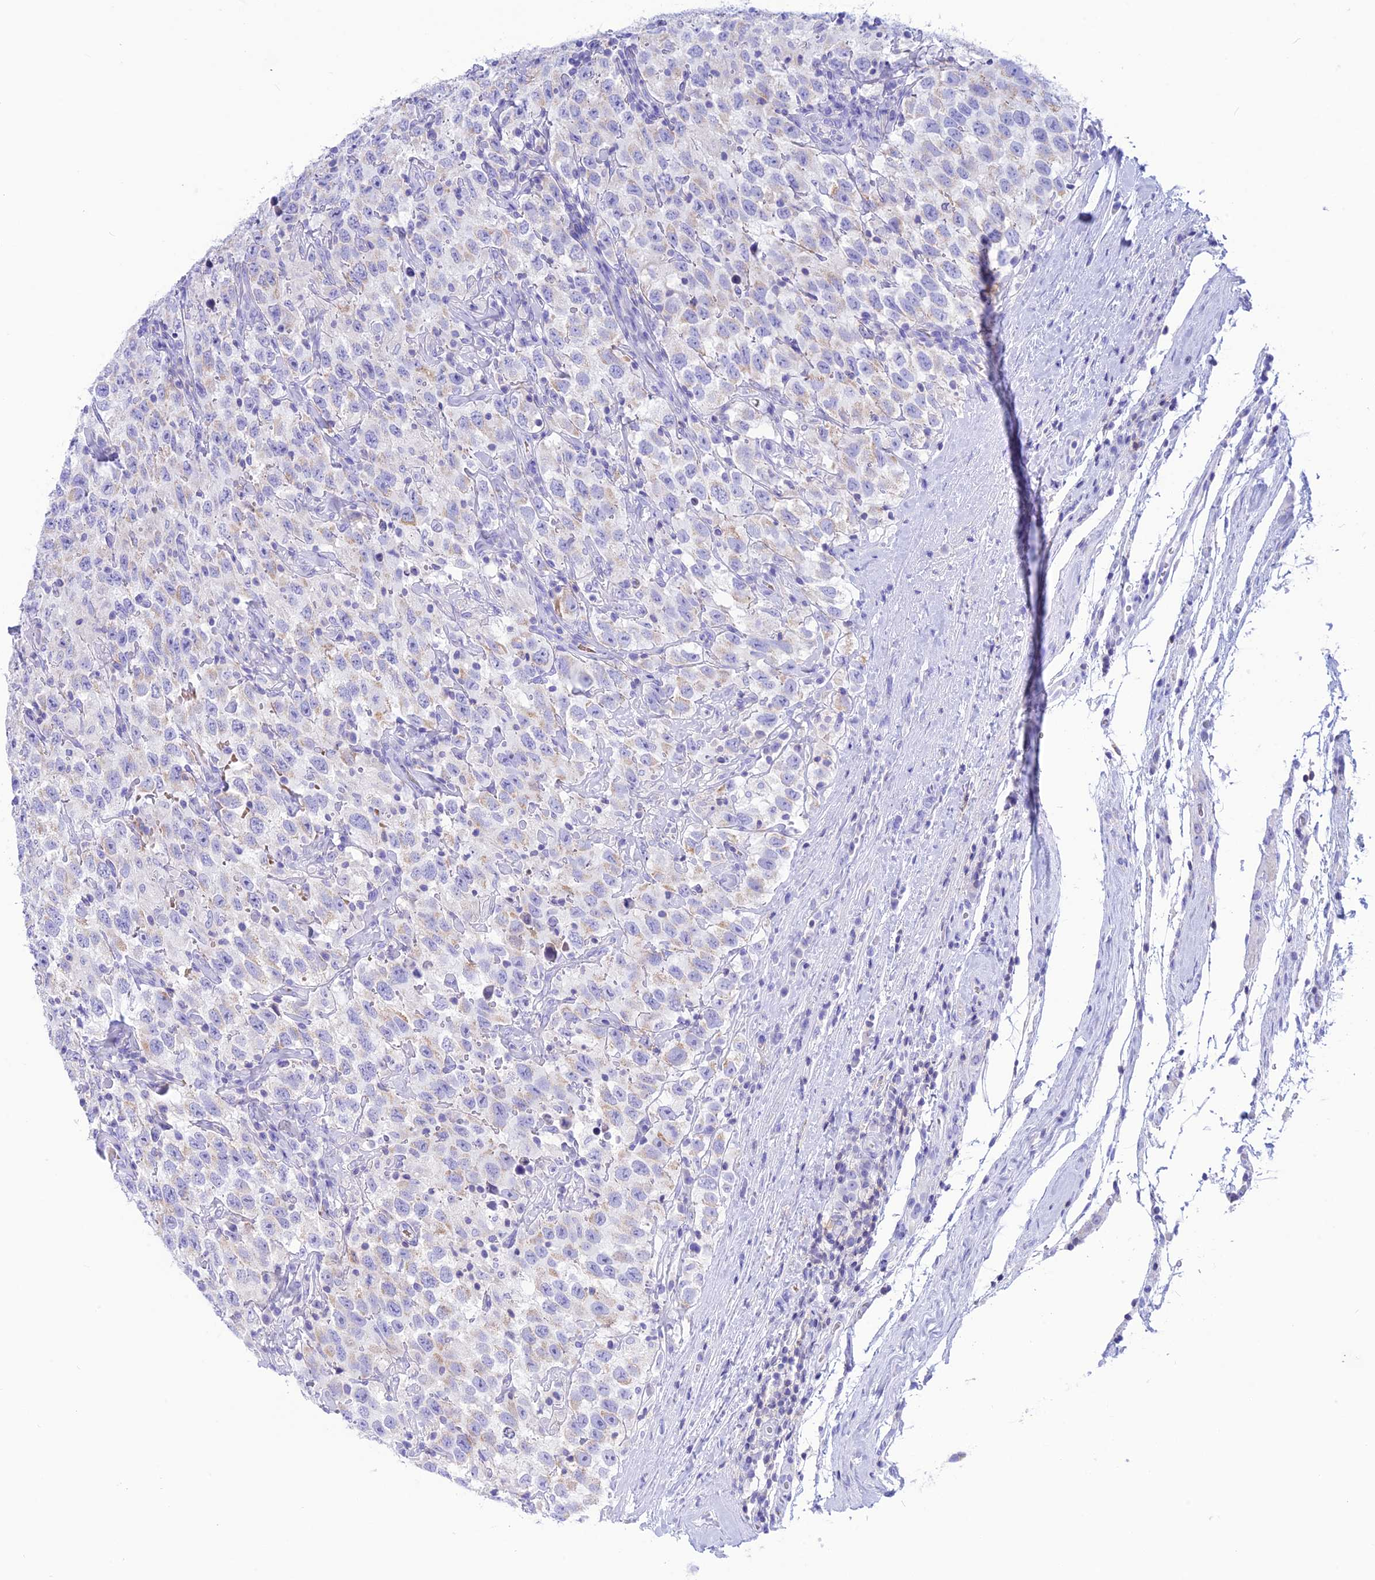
{"staining": {"intensity": "negative", "quantity": "none", "location": "none"}, "tissue": "testis cancer", "cell_type": "Tumor cells", "image_type": "cancer", "snomed": [{"axis": "morphology", "description": "Seminoma, NOS"}, {"axis": "topography", "description": "Testis"}], "caption": "Tumor cells are negative for brown protein staining in testis cancer (seminoma).", "gene": "GLYATL1", "patient": {"sex": "male", "age": 41}}